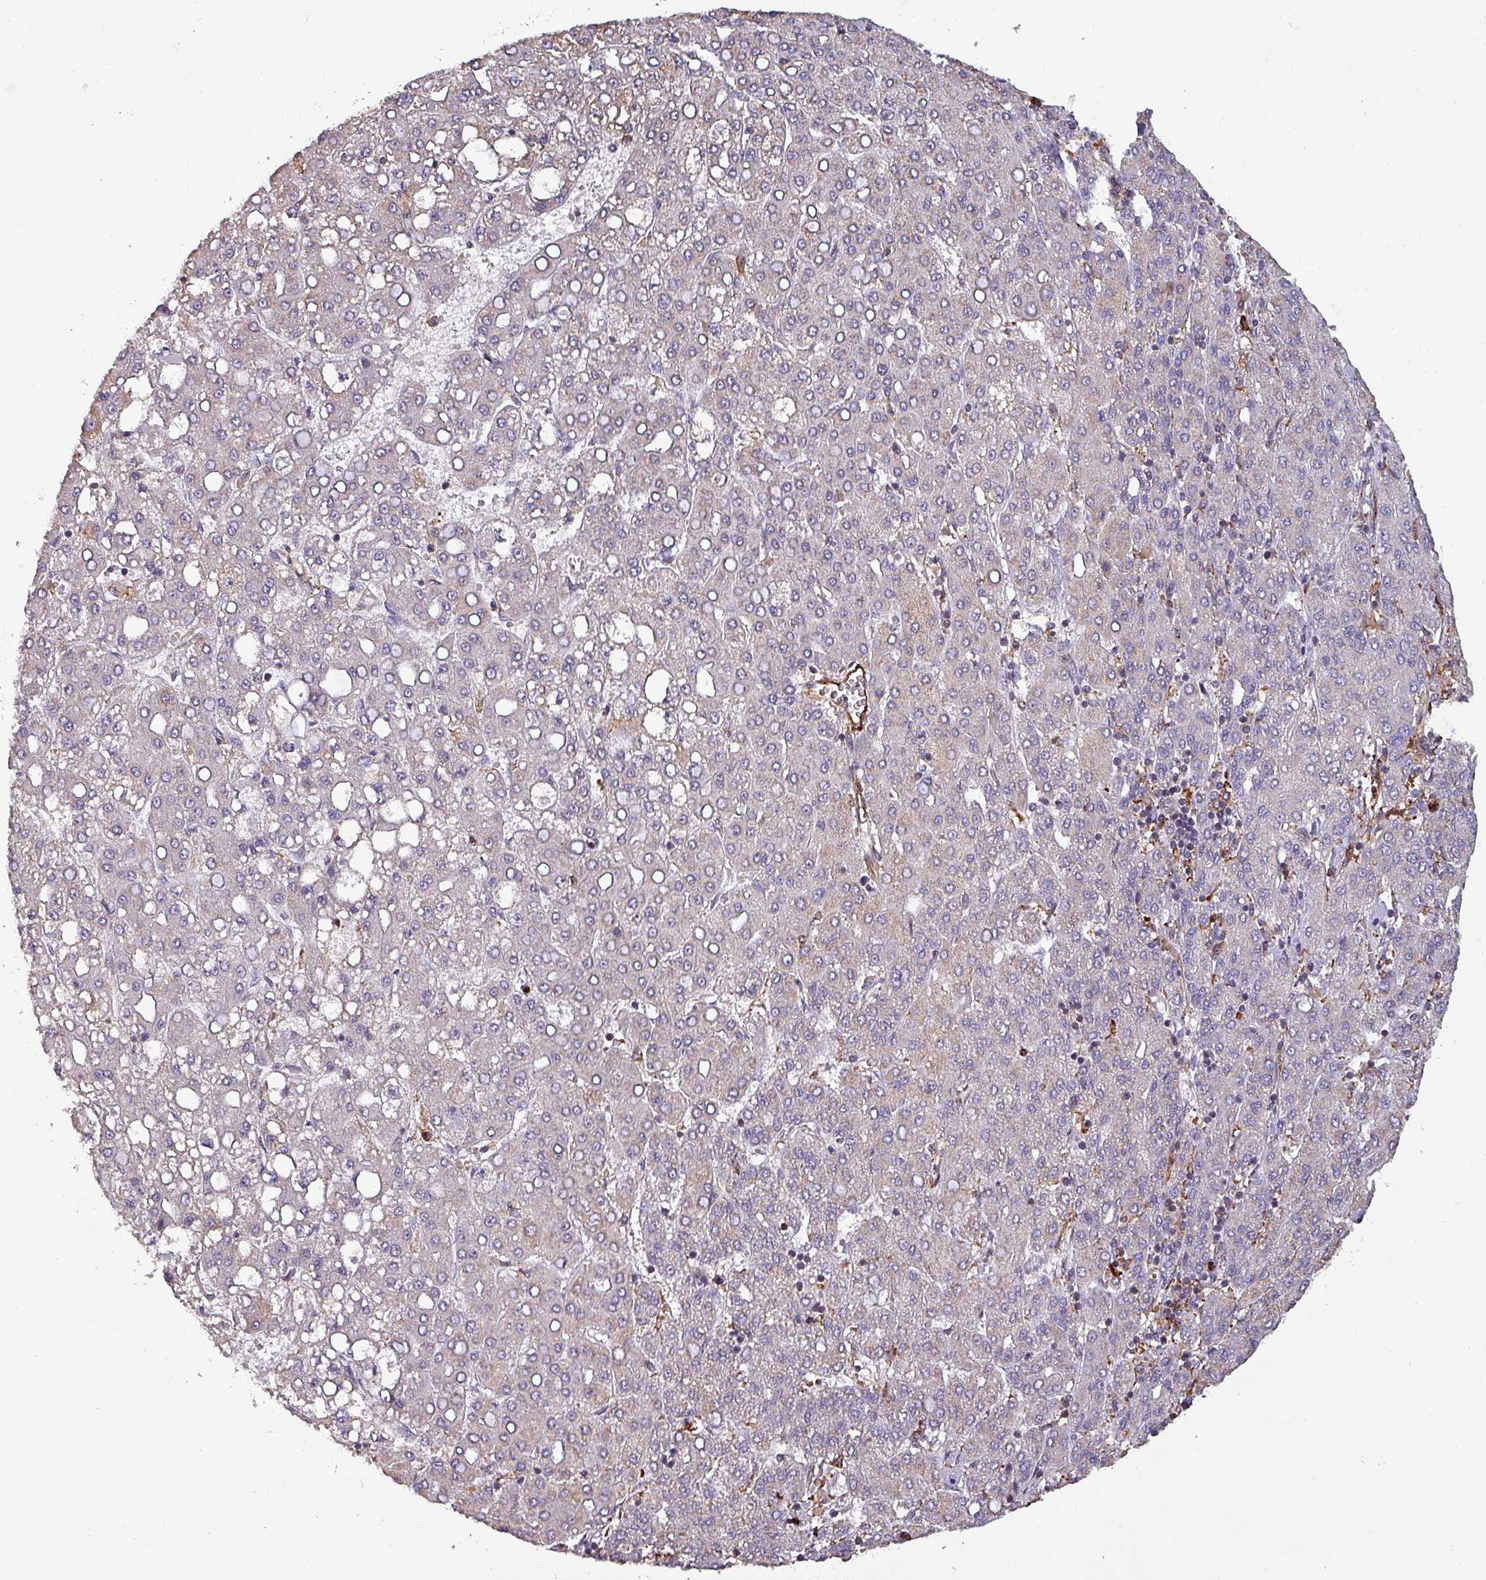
{"staining": {"intensity": "negative", "quantity": "none", "location": "none"}, "tissue": "liver cancer", "cell_type": "Tumor cells", "image_type": "cancer", "snomed": [{"axis": "morphology", "description": "Carcinoma, Hepatocellular, NOS"}, {"axis": "topography", "description": "Liver"}], "caption": "A photomicrograph of liver cancer (hepatocellular carcinoma) stained for a protein shows no brown staining in tumor cells. (DAB (3,3'-diaminobenzidine) immunohistochemistry (IHC) with hematoxylin counter stain).", "gene": "SCIN", "patient": {"sex": "male", "age": 65}}